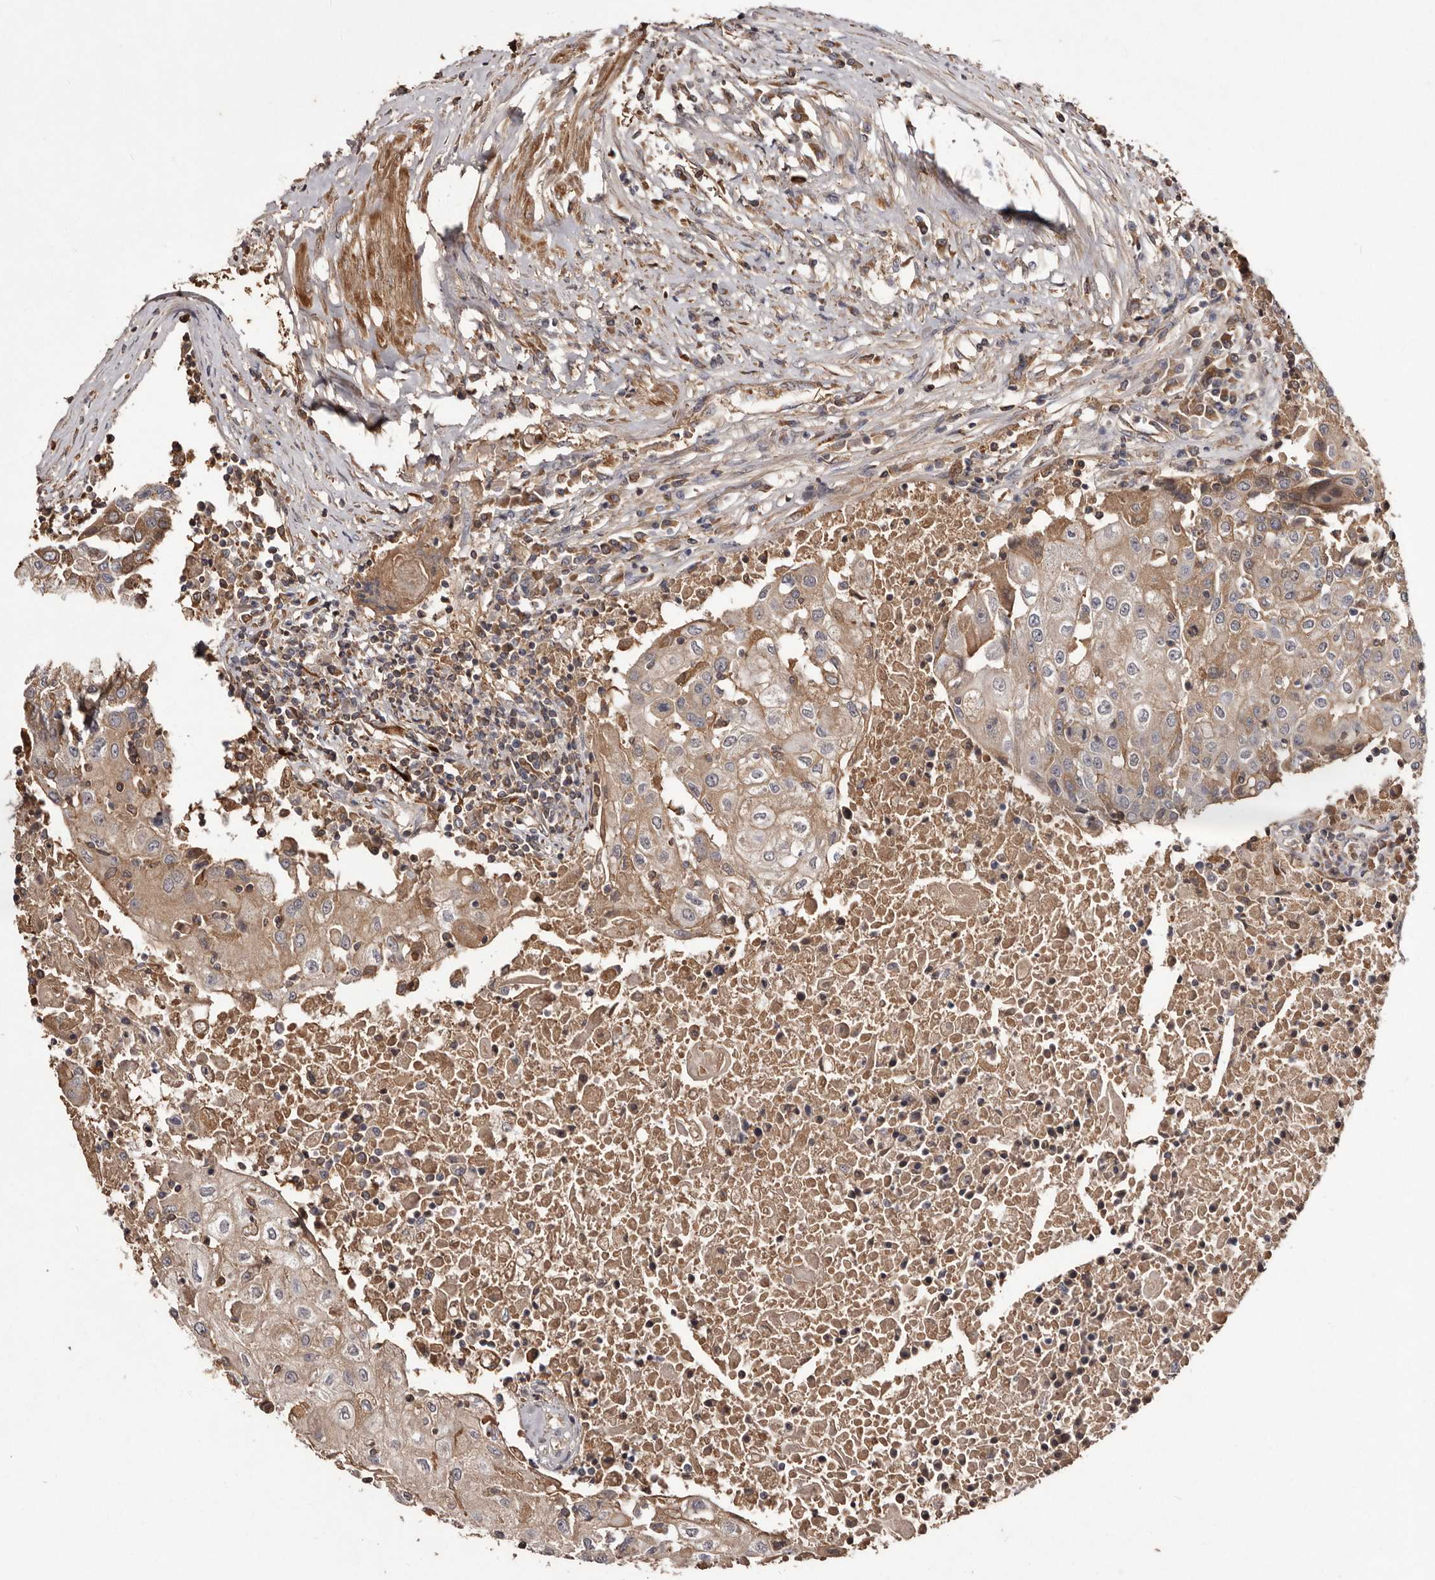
{"staining": {"intensity": "weak", "quantity": ">75%", "location": "cytoplasmic/membranous"}, "tissue": "urothelial cancer", "cell_type": "Tumor cells", "image_type": "cancer", "snomed": [{"axis": "morphology", "description": "Urothelial carcinoma, High grade"}, {"axis": "topography", "description": "Urinary bladder"}], "caption": "Urothelial cancer tissue demonstrates weak cytoplasmic/membranous expression in approximately >75% of tumor cells, visualized by immunohistochemistry. (DAB IHC with brightfield microscopy, high magnification).", "gene": "CYP1B1", "patient": {"sex": "female", "age": 85}}